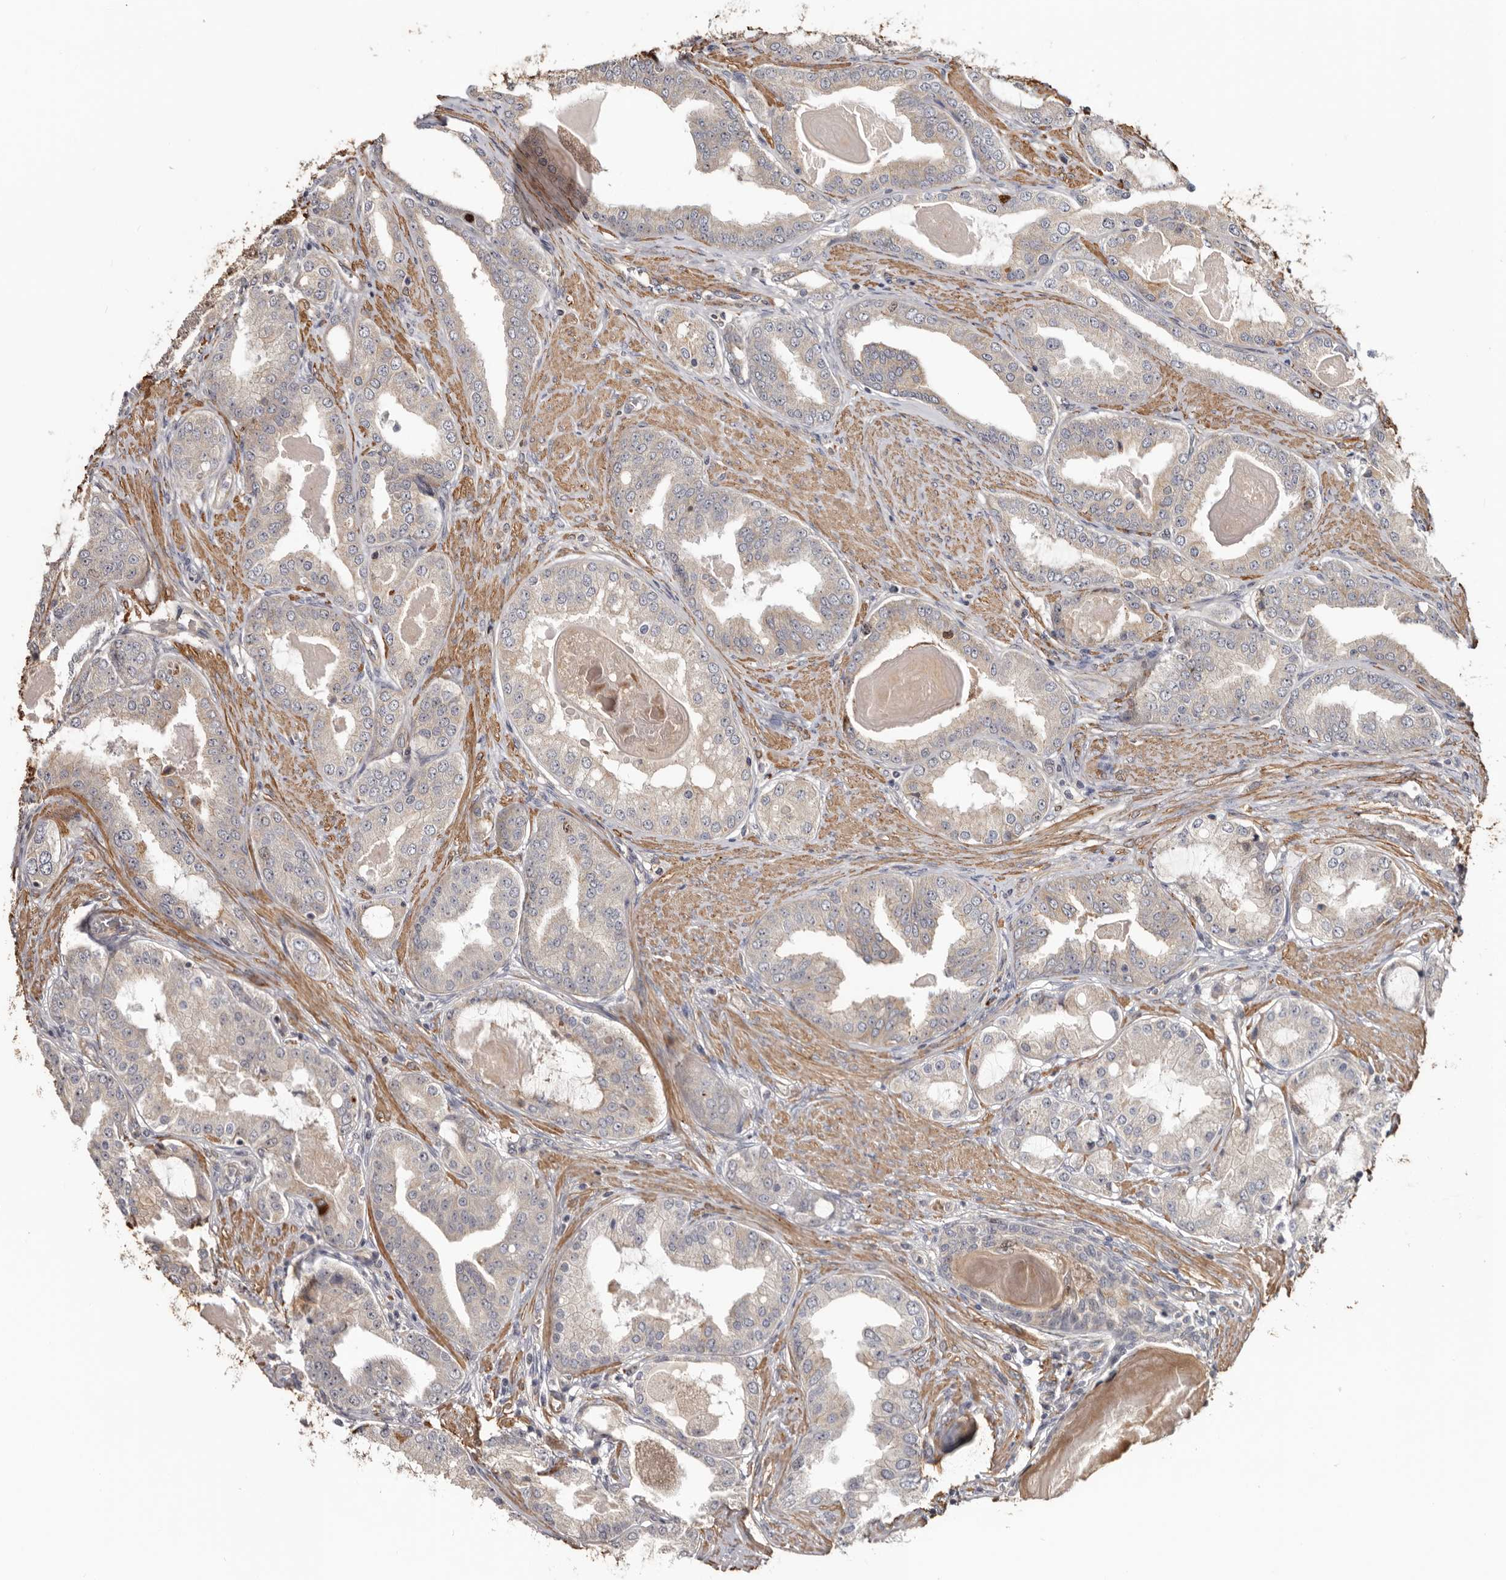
{"staining": {"intensity": "negative", "quantity": "none", "location": "none"}, "tissue": "prostate cancer", "cell_type": "Tumor cells", "image_type": "cancer", "snomed": [{"axis": "morphology", "description": "Adenocarcinoma, High grade"}, {"axis": "topography", "description": "Prostate"}], "caption": "An image of human prostate adenocarcinoma (high-grade) is negative for staining in tumor cells.", "gene": "CDCA8", "patient": {"sex": "male", "age": 60}}